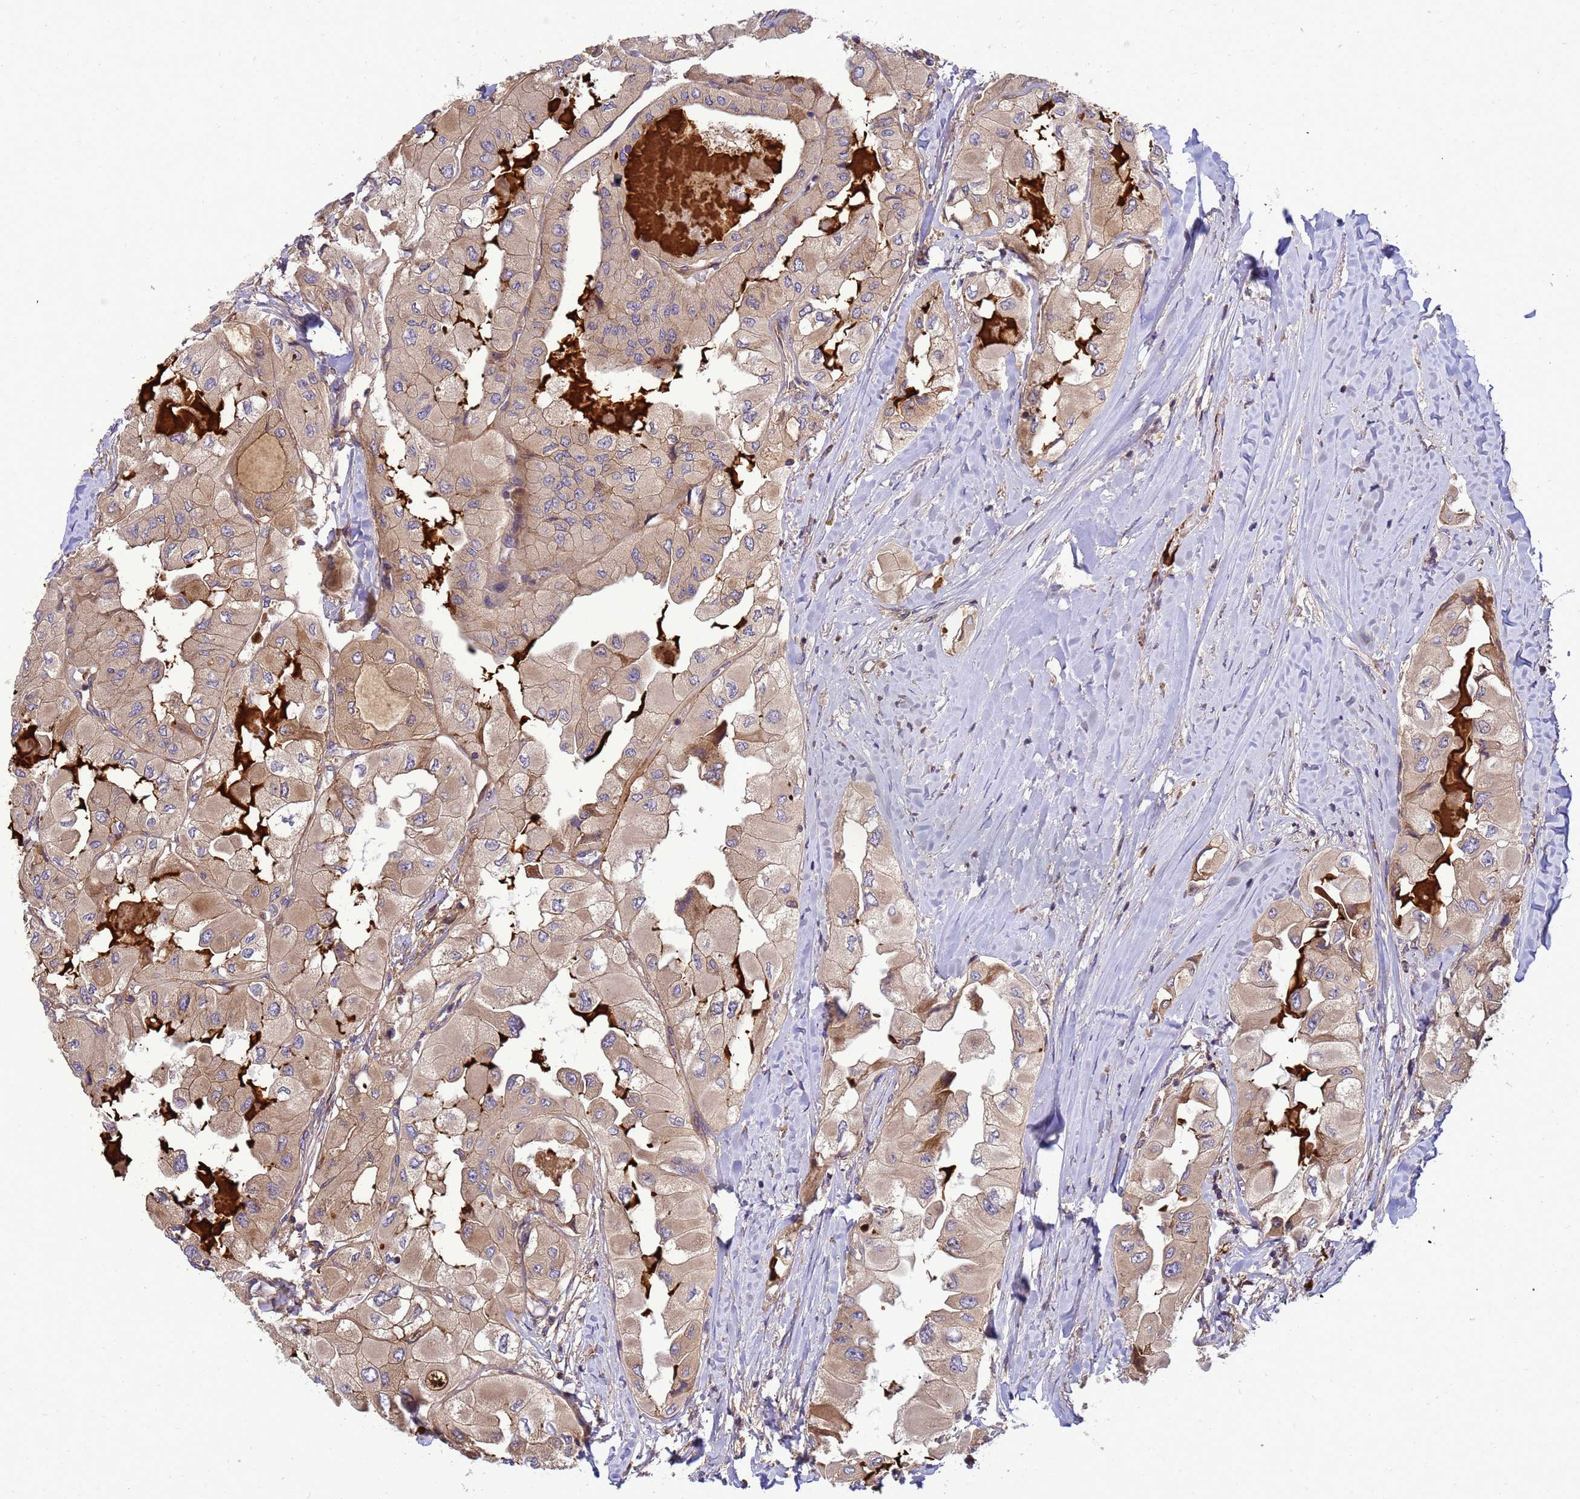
{"staining": {"intensity": "weak", "quantity": ">75%", "location": "cytoplasmic/membranous"}, "tissue": "thyroid cancer", "cell_type": "Tumor cells", "image_type": "cancer", "snomed": [{"axis": "morphology", "description": "Normal tissue, NOS"}, {"axis": "morphology", "description": "Papillary adenocarcinoma, NOS"}, {"axis": "topography", "description": "Thyroid gland"}], "caption": "The immunohistochemical stain labels weak cytoplasmic/membranous staining in tumor cells of thyroid papillary adenocarcinoma tissue.", "gene": "BECN1", "patient": {"sex": "female", "age": 59}}